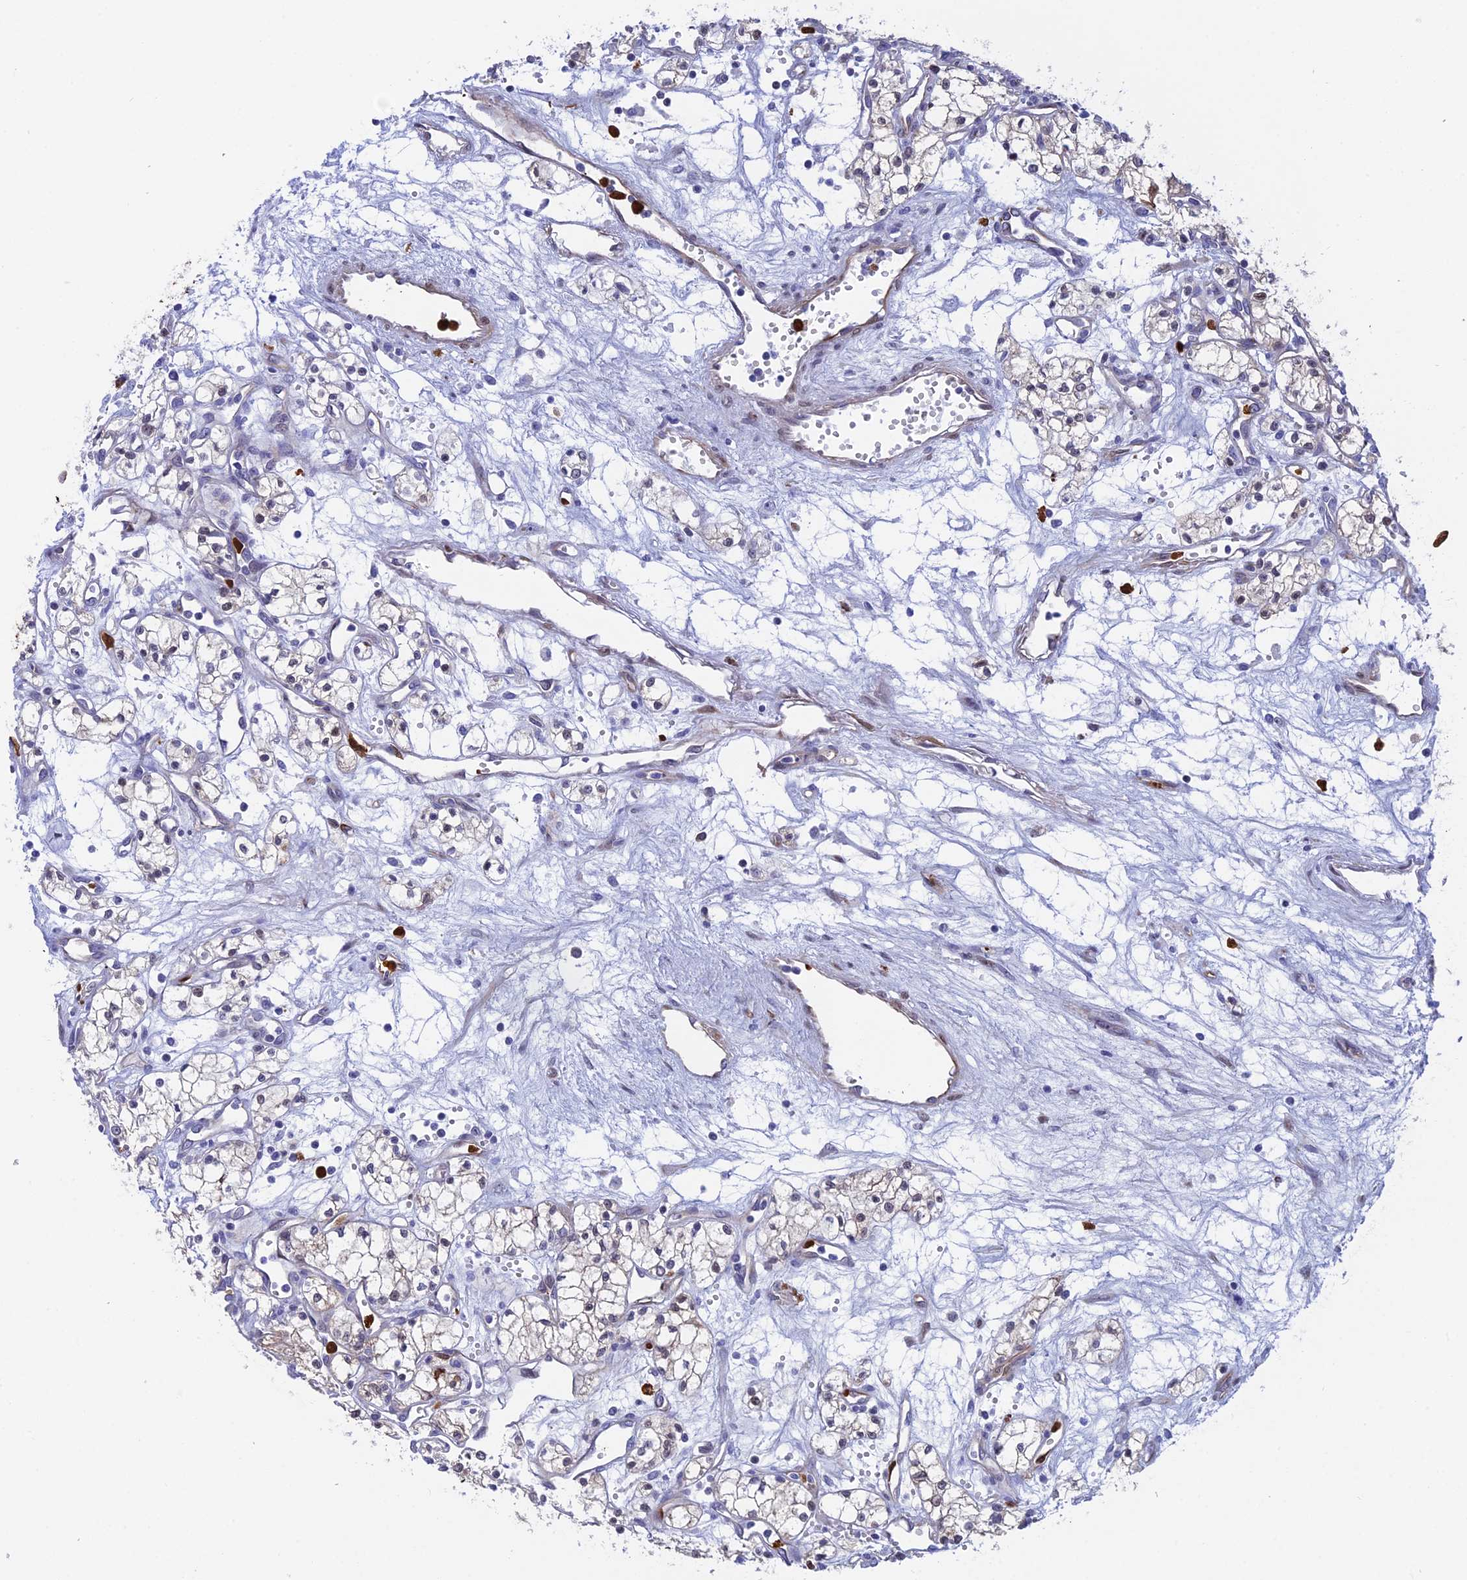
{"staining": {"intensity": "negative", "quantity": "none", "location": "none"}, "tissue": "renal cancer", "cell_type": "Tumor cells", "image_type": "cancer", "snomed": [{"axis": "morphology", "description": "Adenocarcinoma, NOS"}, {"axis": "topography", "description": "Kidney"}], "caption": "This photomicrograph is of renal cancer (adenocarcinoma) stained with IHC to label a protein in brown with the nuclei are counter-stained blue. There is no staining in tumor cells. The staining was performed using DAB (3,3'-diaminobenzidine) to visualize the protein expression in brown, while the nuclei were stained in blue with hematoxylin (Magnification: 20x).", "gene": "SLC26A1", "patient": {"sex": "male", "age": 59}}